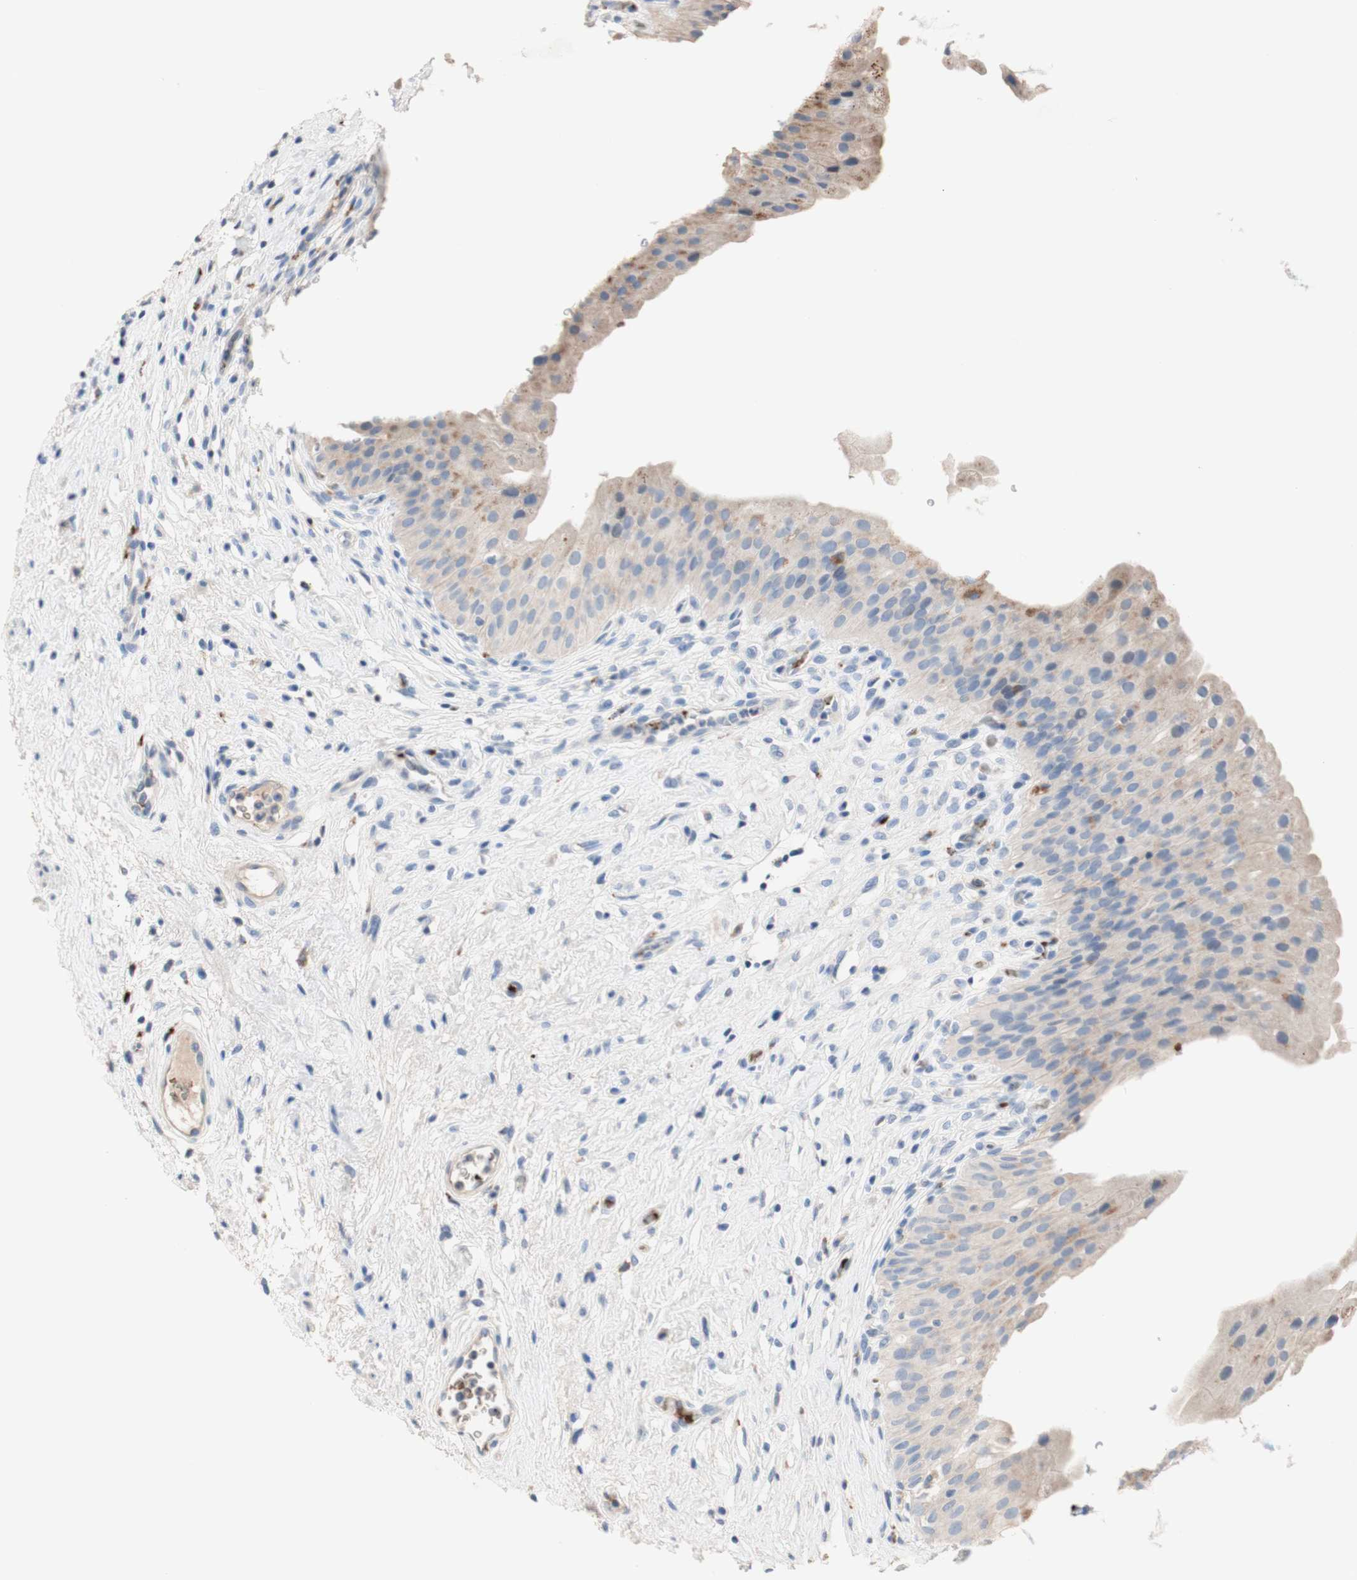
{"staining": {"intensity": "weak", "quantity": ">75%", "location": "cytoplasmic/membranous"}, "tissue": "urinary bladder", "cell_type": "Urothelial cells", "image_type": "normal", "snomed": [{"axis": "morphology", "description": "Normal tissue, NOS"}, {"axis": "morphology", "description": "Urothelial carcinoma, High grade"}, {"axis": "topography", "description": "Urinary bladder"}], "caption": "Urinary bladder stained for a protein demonstrates weak cytoplasmic/membranous positivity in urothelial cells. Immunohistochemistry stains the protein of interest in brown and the nuclei are stained blue.", "gene": "CDON", "patient": {"sex": "male", "age": 46}}